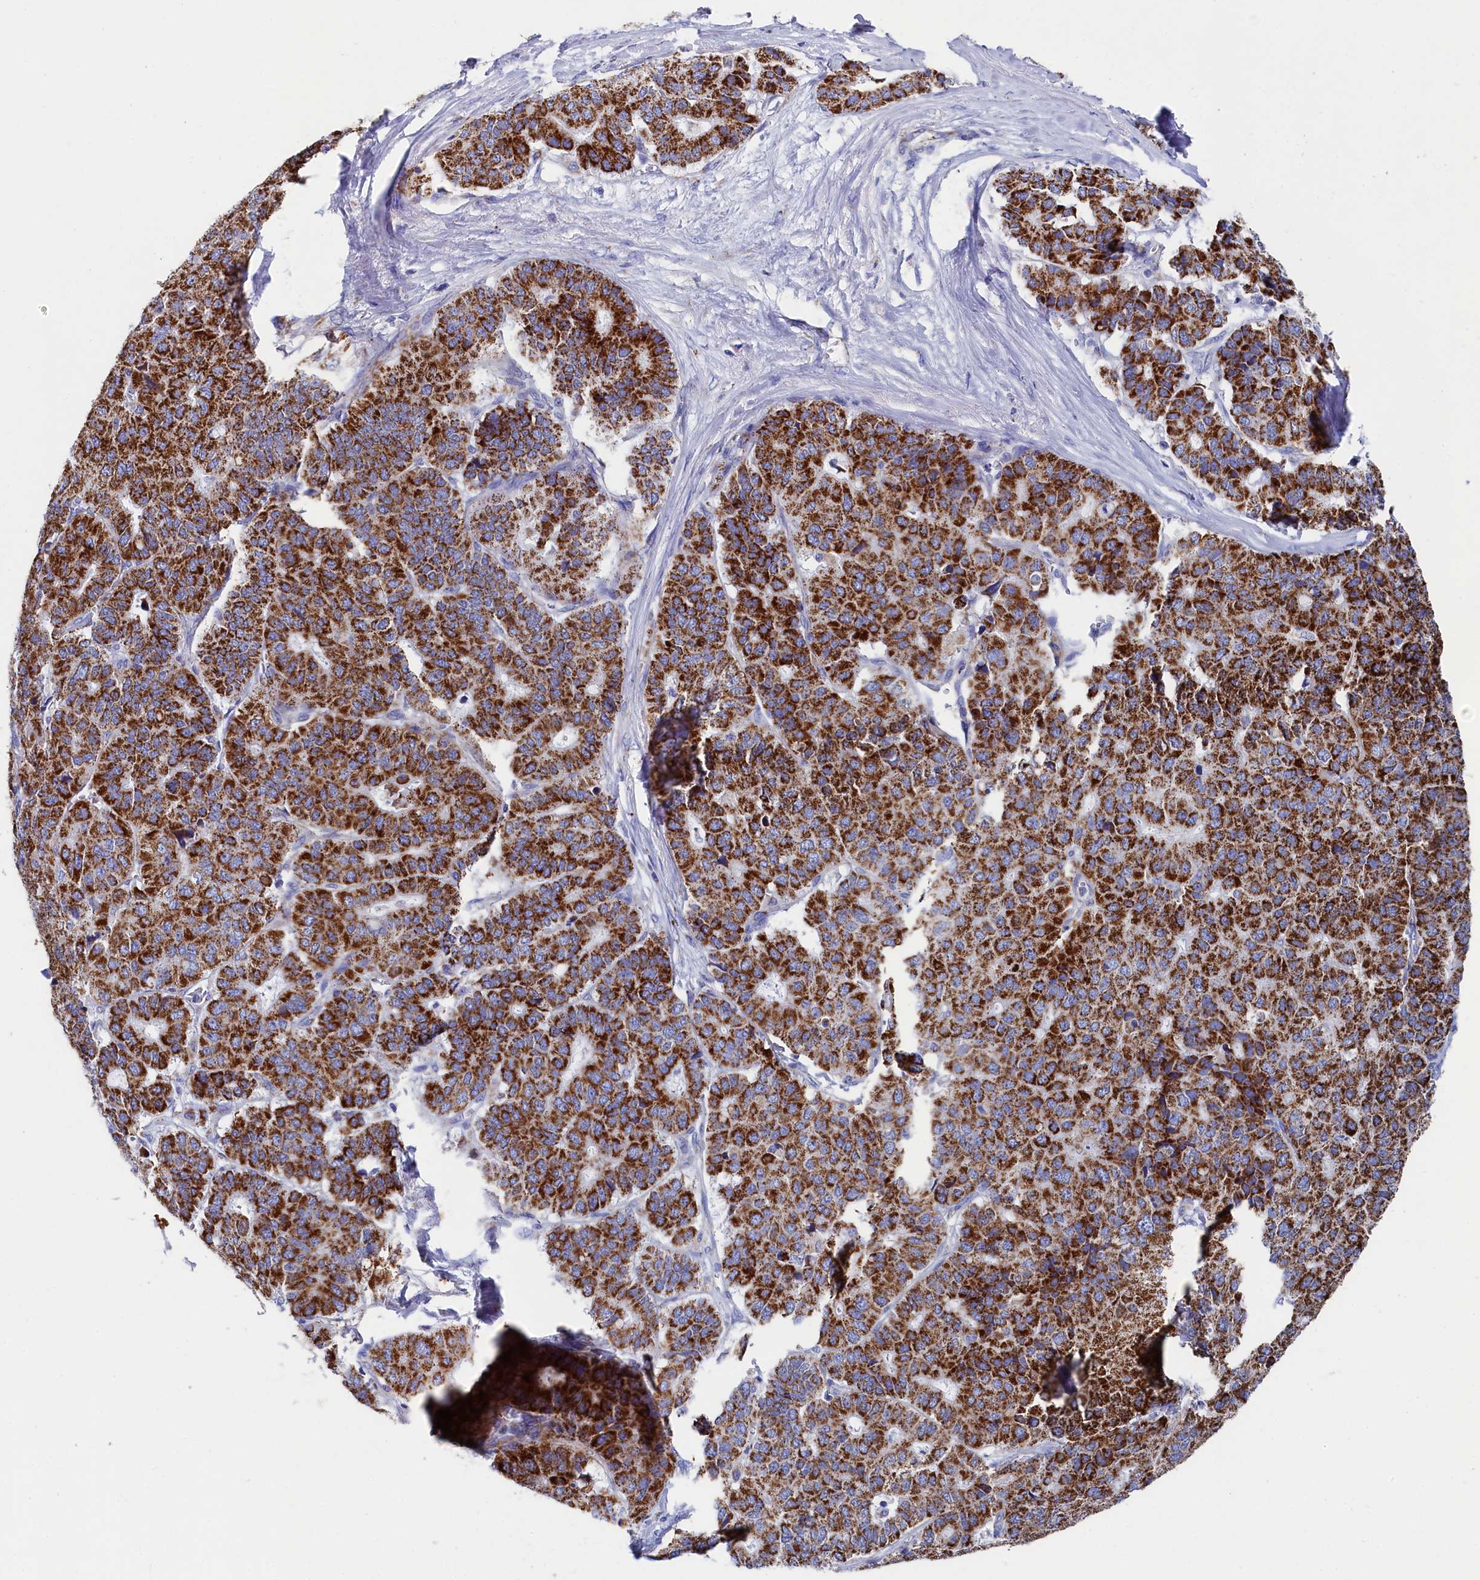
{"staining": {"intensity": "strong", "quantity": ">75%", "location": "cytoplasmic/membranous"}, "tissue": "pancreatic cancer", "cell_type": "Tumor cells", "image_type": "cancer", "snomed": [{"axis": "morphology", "description": "Adenocarcinoma, NOS"}, {"axis": "topography", "description": "Pancreas"}], "caption": "Immunohistochemical staining of human adenocarcinoma (pancreatic) reveals strong cytoplasmic/membranous protein expression in approximately >75% of tumor cells.", "gene": "MMAB", "patient": {"sex": "male", "age": 50}}